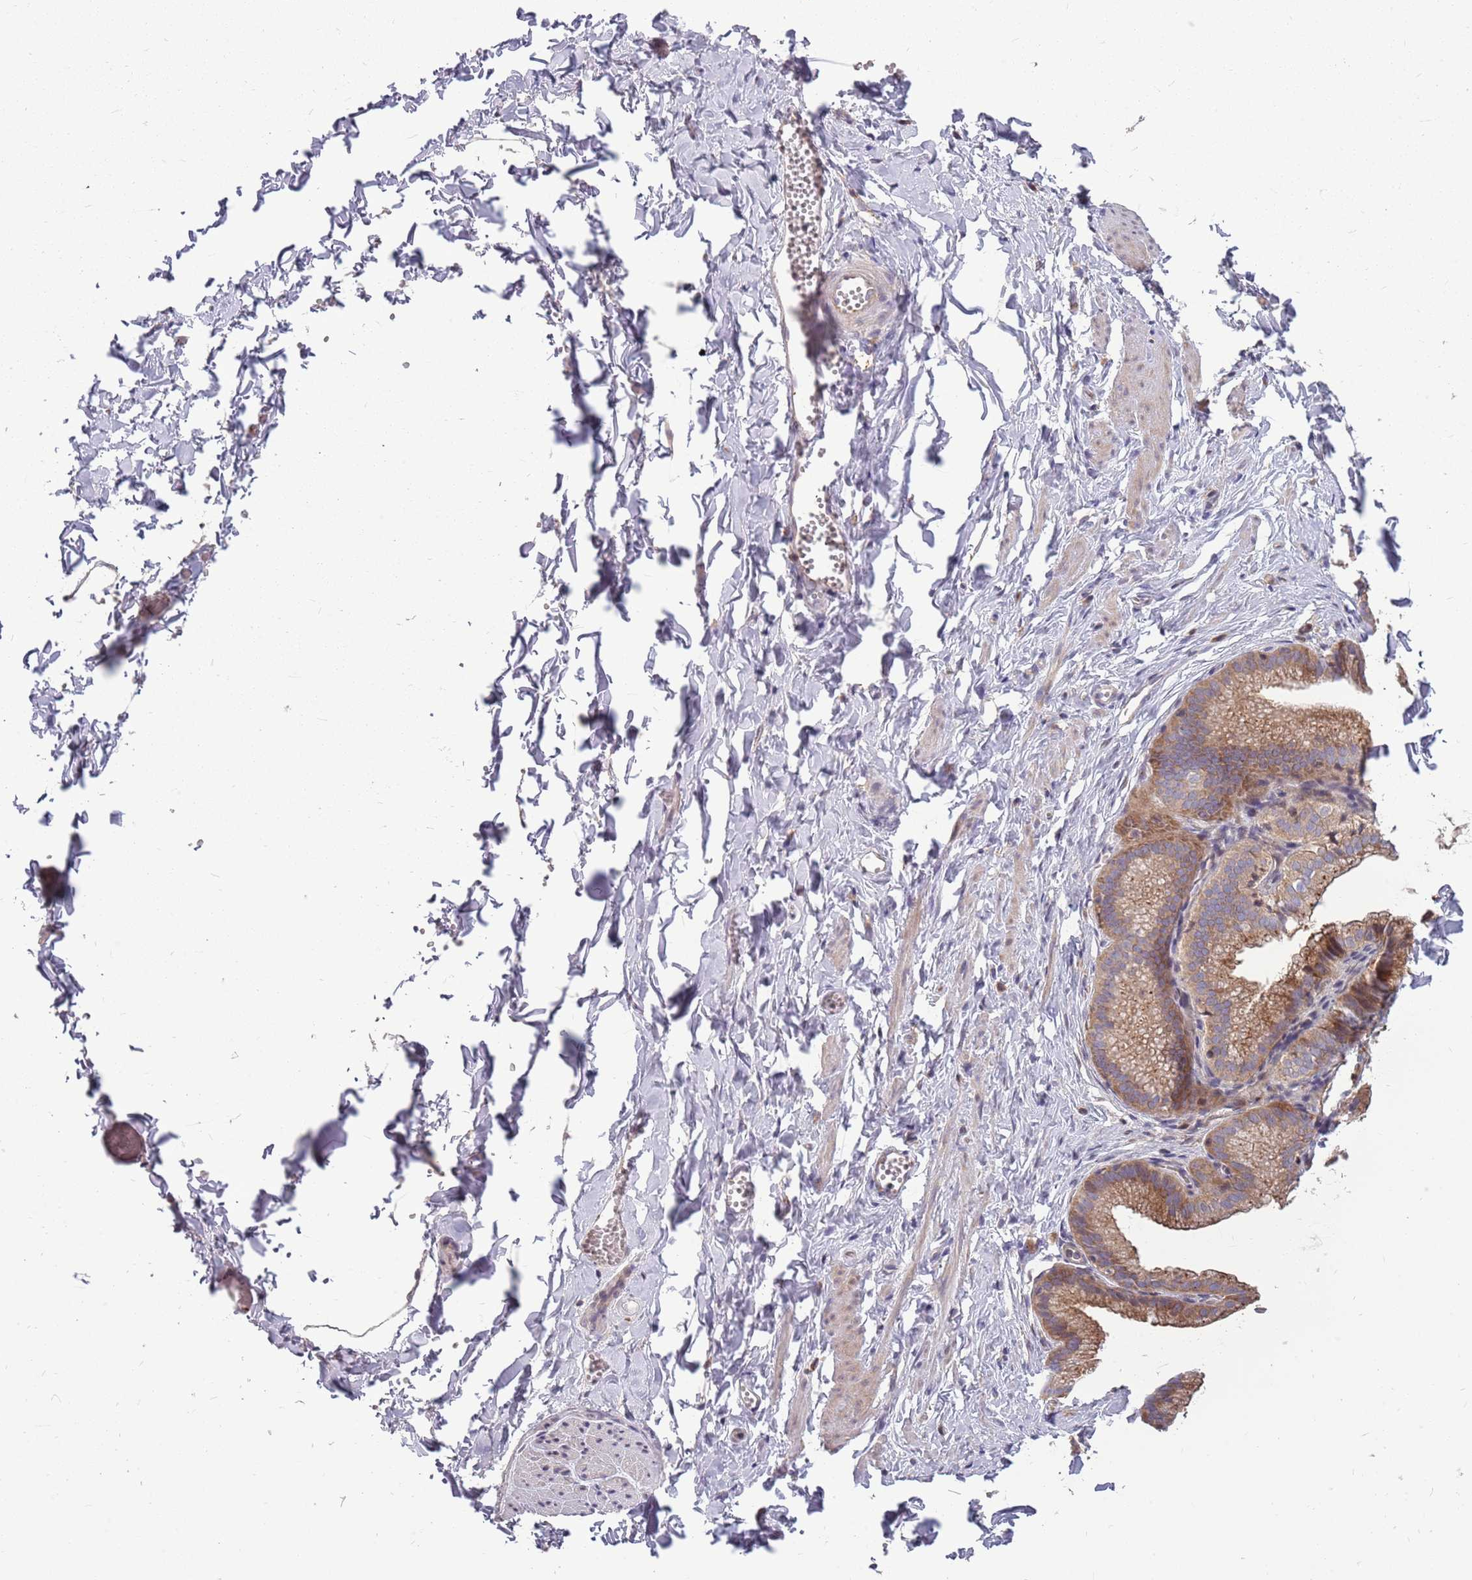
{"staining": {"intensity": "negative", "quantity": "none", "location": "none"}, "tissue": "adipose tissue", "cell_type": "Adipocytes", "image_type": "normal", "snomed": [{"axis": "morphology", "description": "Normal tissue, NOS"}, {"axis": "topography", "description": "Gallbladder"}, {"axis": "topography", "description": "Peripheral nerve tissue"}], "caption": "Human adipose tissue stained for a protein using immunohistochemistry reveals no positivity in adipocytes.", "gene": "PPP1R27", "patient": {"sex": "male", "age": 38}}